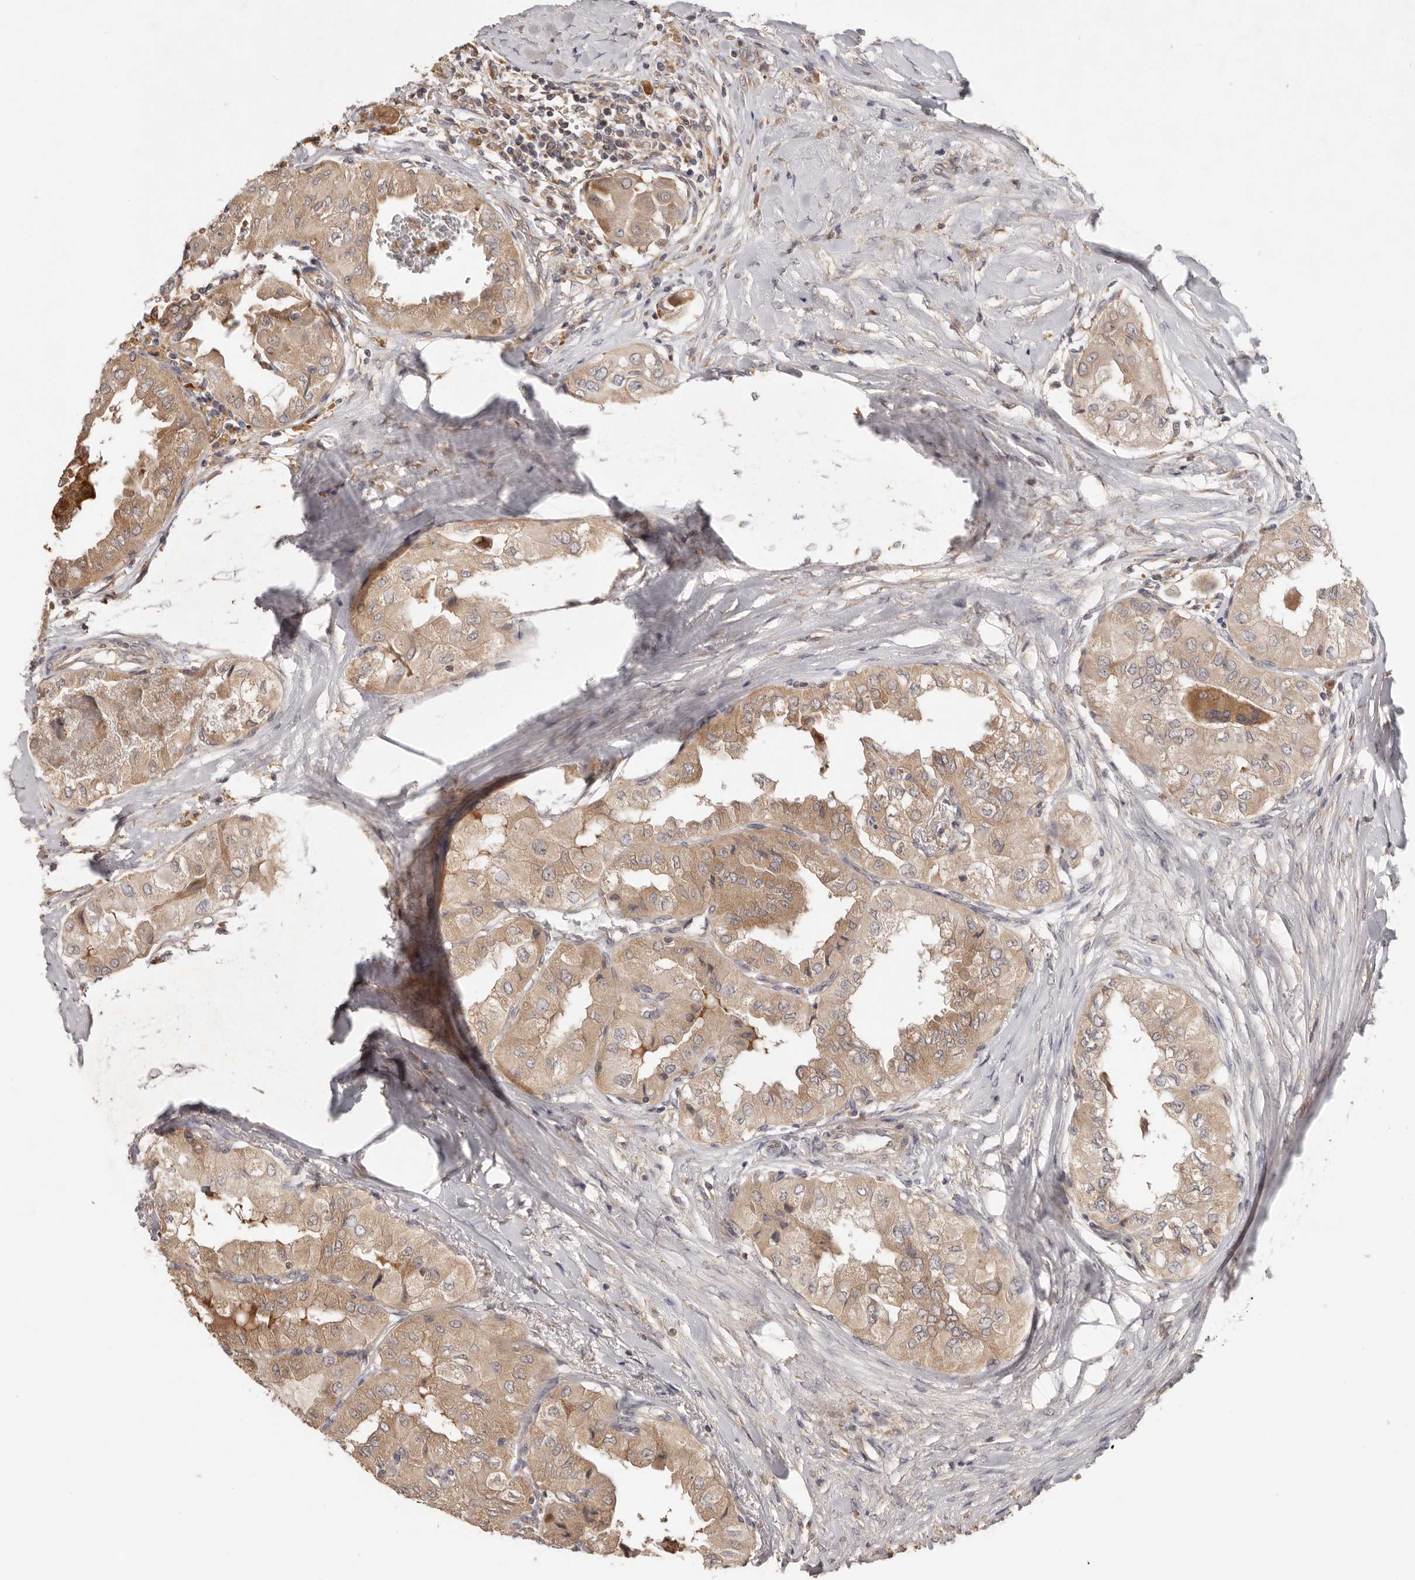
{"staining": {"intensity": "moderate", "quantity": ">75%", "location": "cytoplasmic/membranous"}, "tissue": "thyroid cancer", "cell_type": "Tumor cells", "image_type": "cancer", "snomed": [{"axis": "morphology", "description": "Papillary adenocarcinoma, NOS"}, {"axis": "topography", "description": "Thyroid gland"}], "caption": "Papillary adenocarcinoma (thyroid) stained for a protein (brown) demonstrates moderate cytoplasmic/membranous positive positivity in approximately >75% of tumor cells.", "gene": "LRP6", "patient": {"sex": "female", "age": 59}}